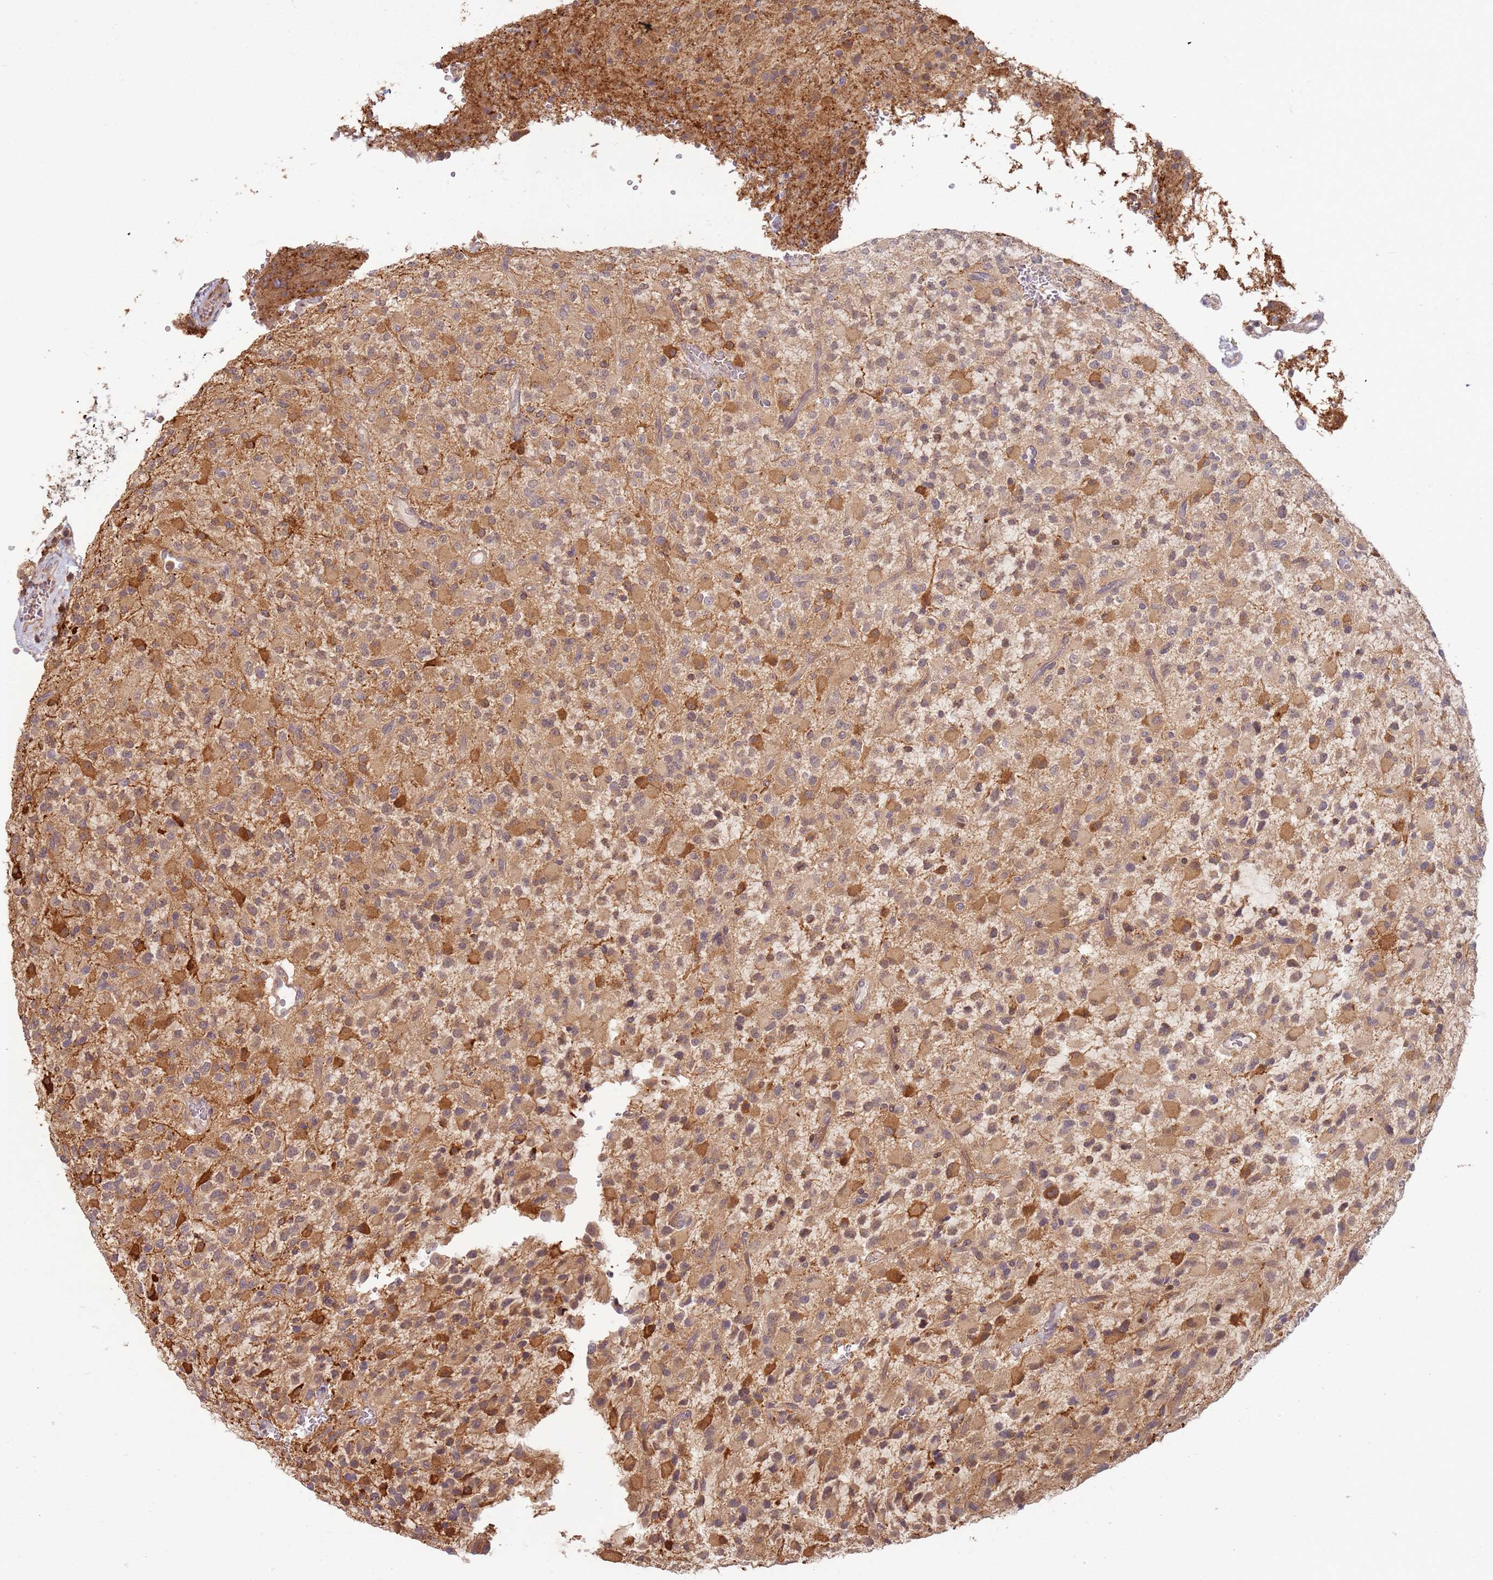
{"staining": {"intensity": "weak", "quantity": ">75%", "location": "cytoplasmic/membranous"}, "tissue": "glioma", "cell_type": "Tumor cells", "image_type": "cancer", "snomed": [{"axis": "morphology", "description": "Glioma, malignant, High grade"}, {"axis": "topography", "description": "Brain"}], "caption": "Immunohistochemistry photomicrograph of human high-grade glioma (malignant) stained for a protein (brown), which shows low levels of weak cytoplasmic/membranous expression in about >75% of tumor cells.", "gene": "MPEG1", "patient": {"sex": "male", "age": 34}}